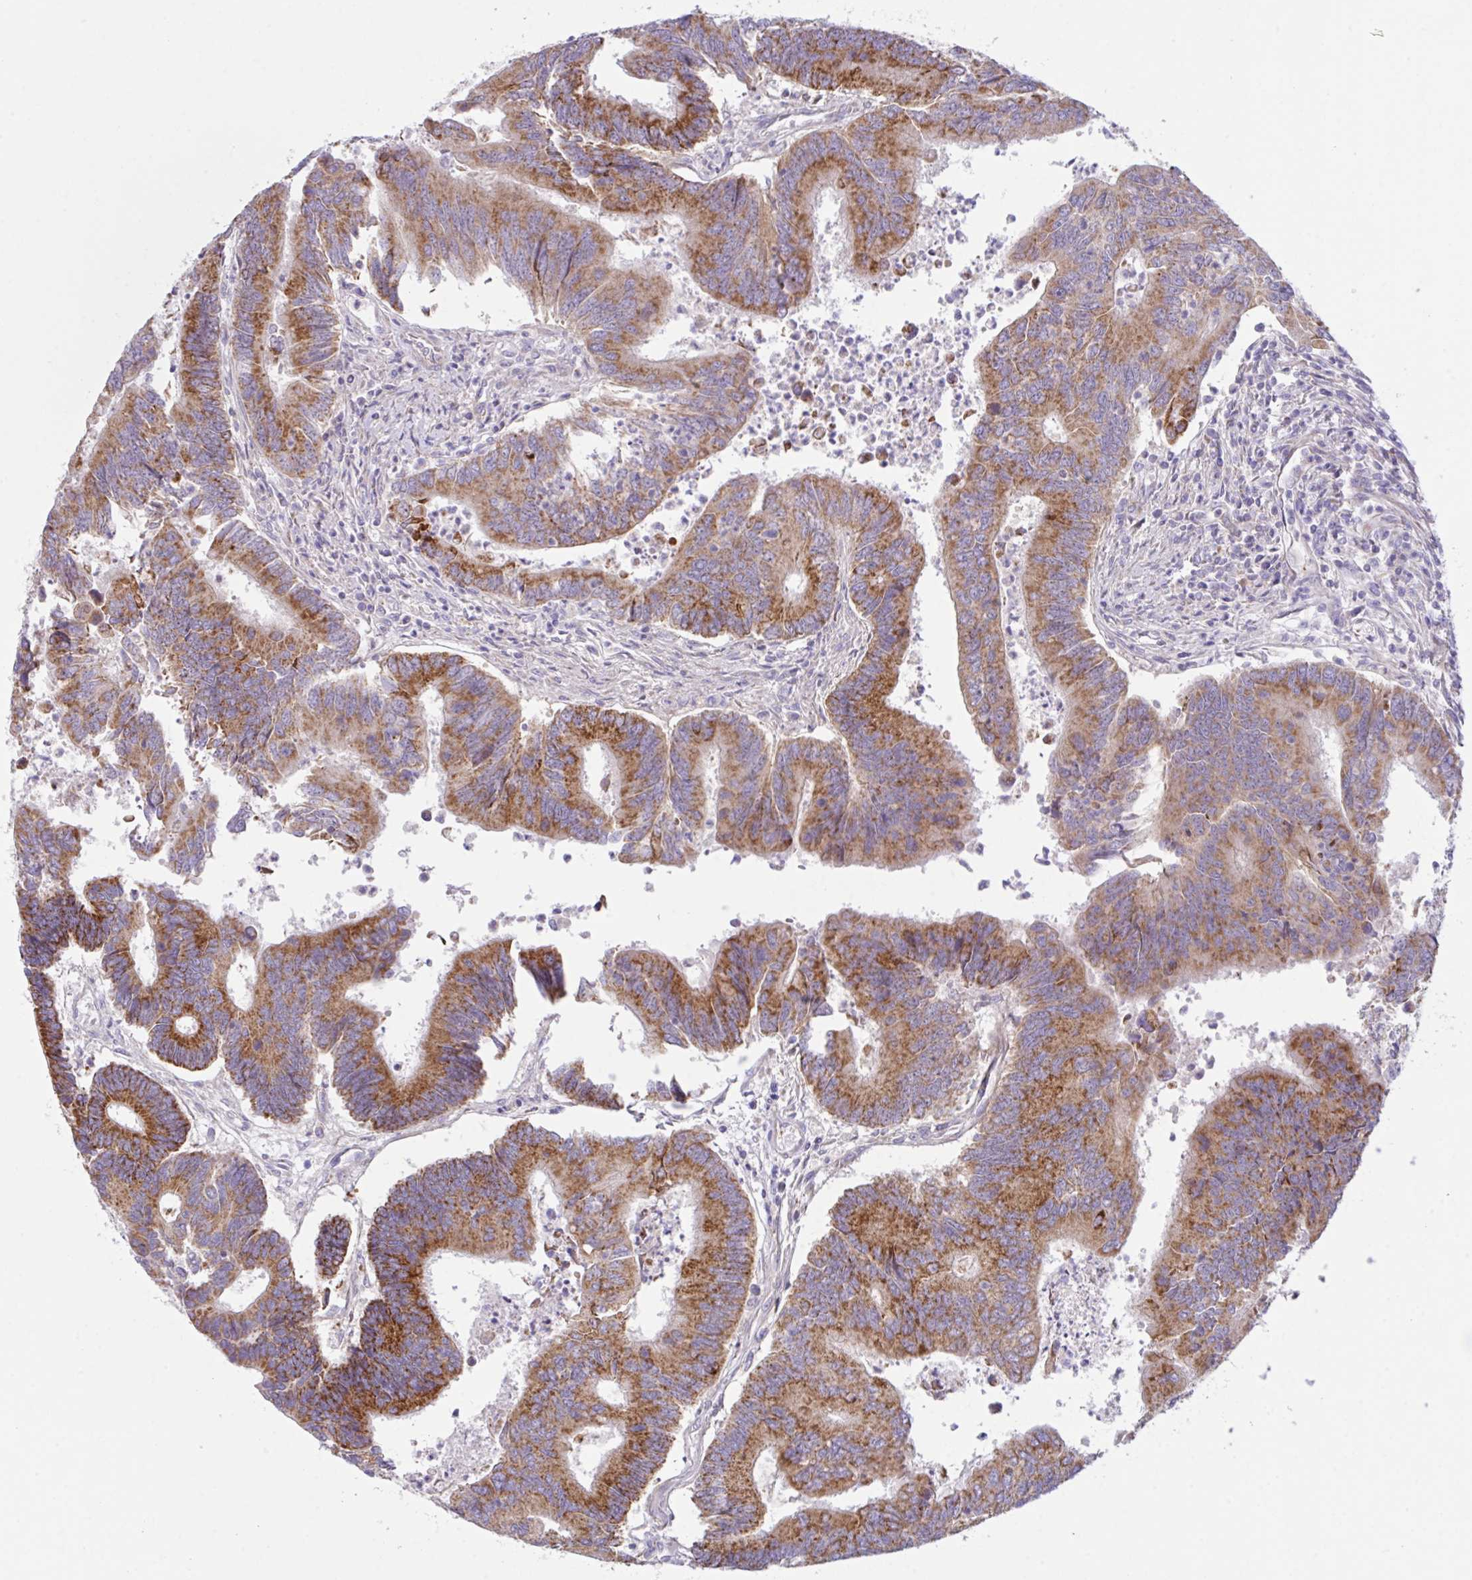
{"staining": {"intensity": "moderate", "quantity": ">75%", "location": "cytoplasmic/membranous"}, "tissue": "colorectal cancer", "cell_type": "Tumor cells", "image_type": "cancer", "snomed": [{"axis": "morphology", "description": "Adenocarcinoma, NOS"}, {"axis": "topography", "description": "Colon"}], "caption": "Approximately >75% of tumor cells in human colorectal adenocarcinoma display moderate cytoplasmic/membranous protein positivity as visualized by brown immunohistochemical staining.", "gene": "CHDH", "patient": {"sex": "female", "age": 67}}